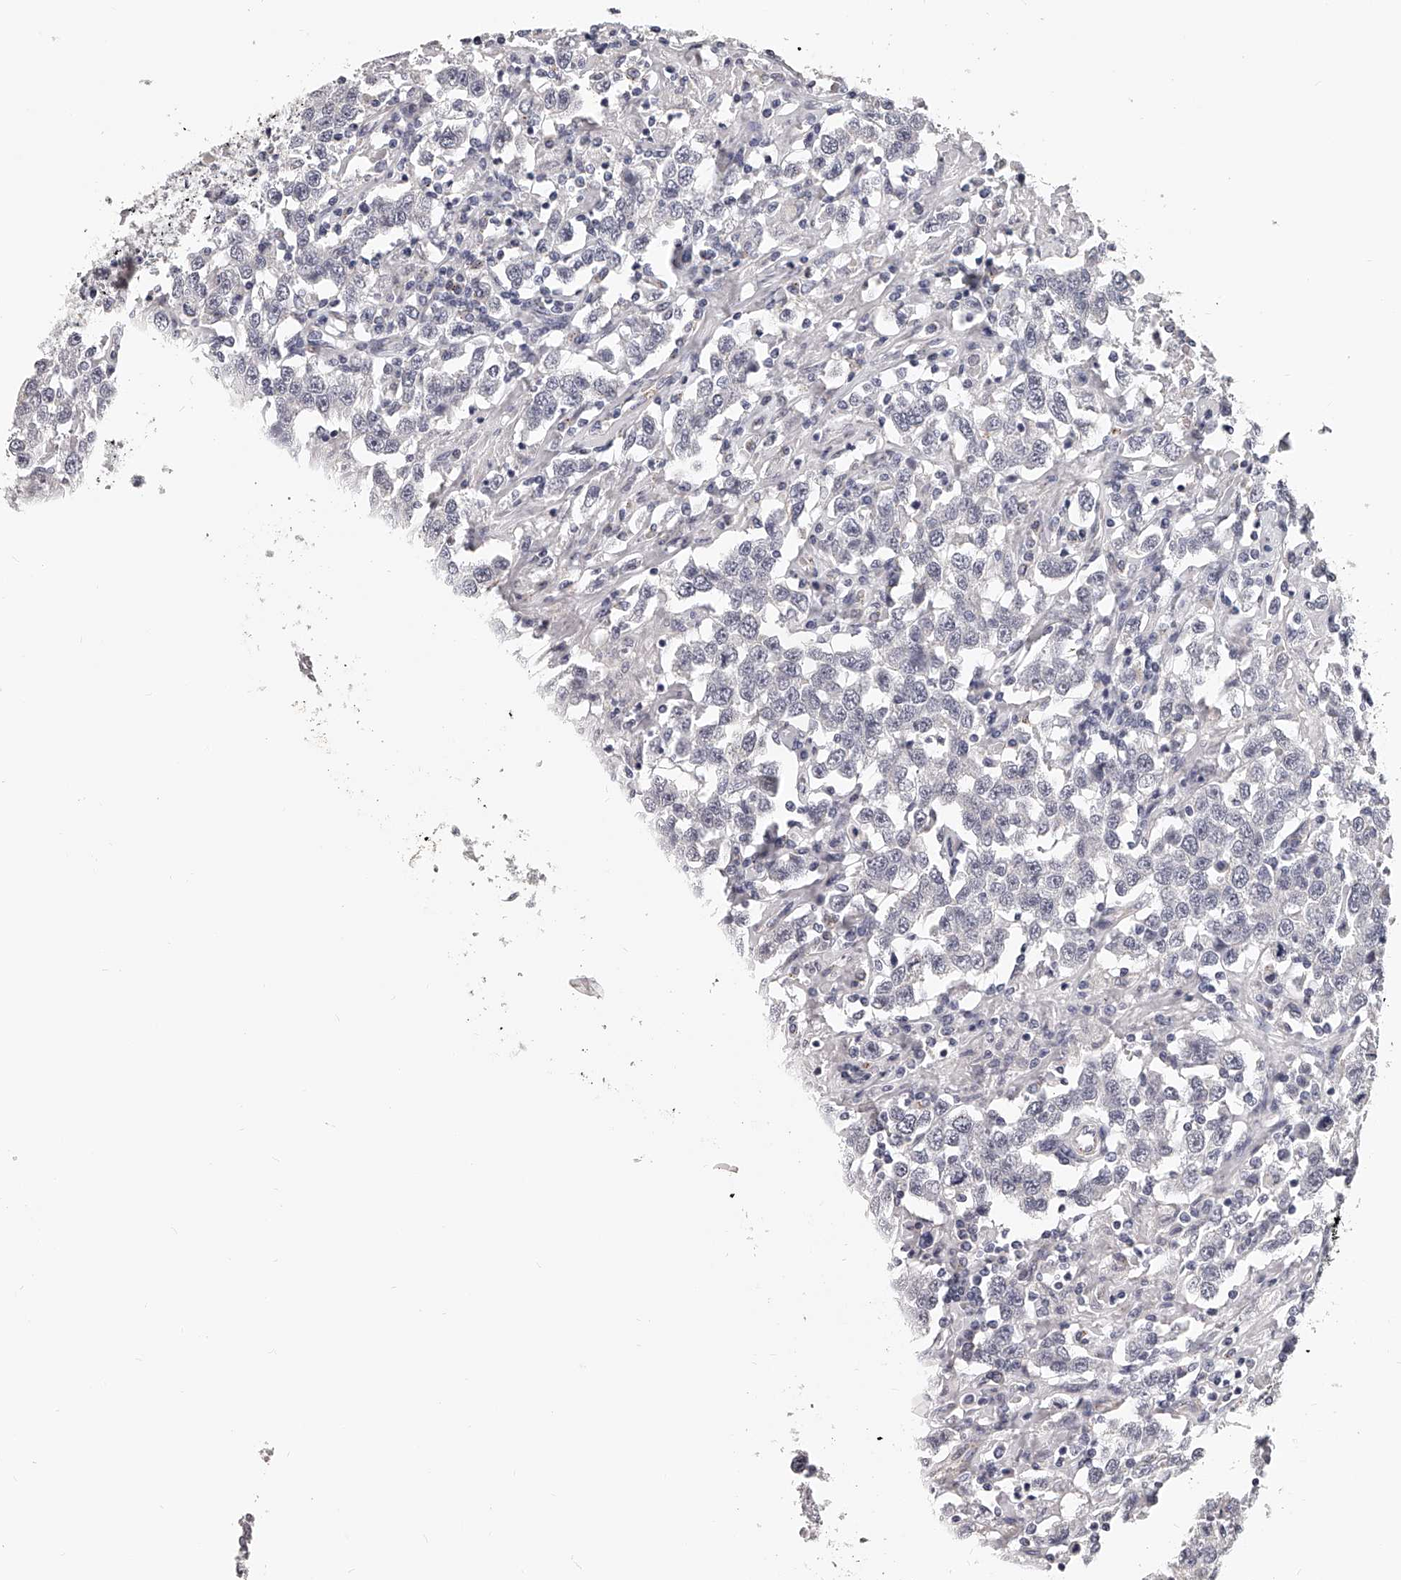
{"staining": {"intensity": "negative", "quantity": "none", "location": "none"}, "tissue": "testis cancer", "cell_type": "Tumor cells", "image_type": "cancer", "snomed": [{"axis": "morphology", "description": "Seminoma, NOS"}, {"axis": "topography", "description": "Testis"}], "caption": "A micrograph of testis seminoma stained for a protein displays no brown staining in tumor cells.", "gene": "DMRT1", "patient": {"sex": "male", "age": 41}}